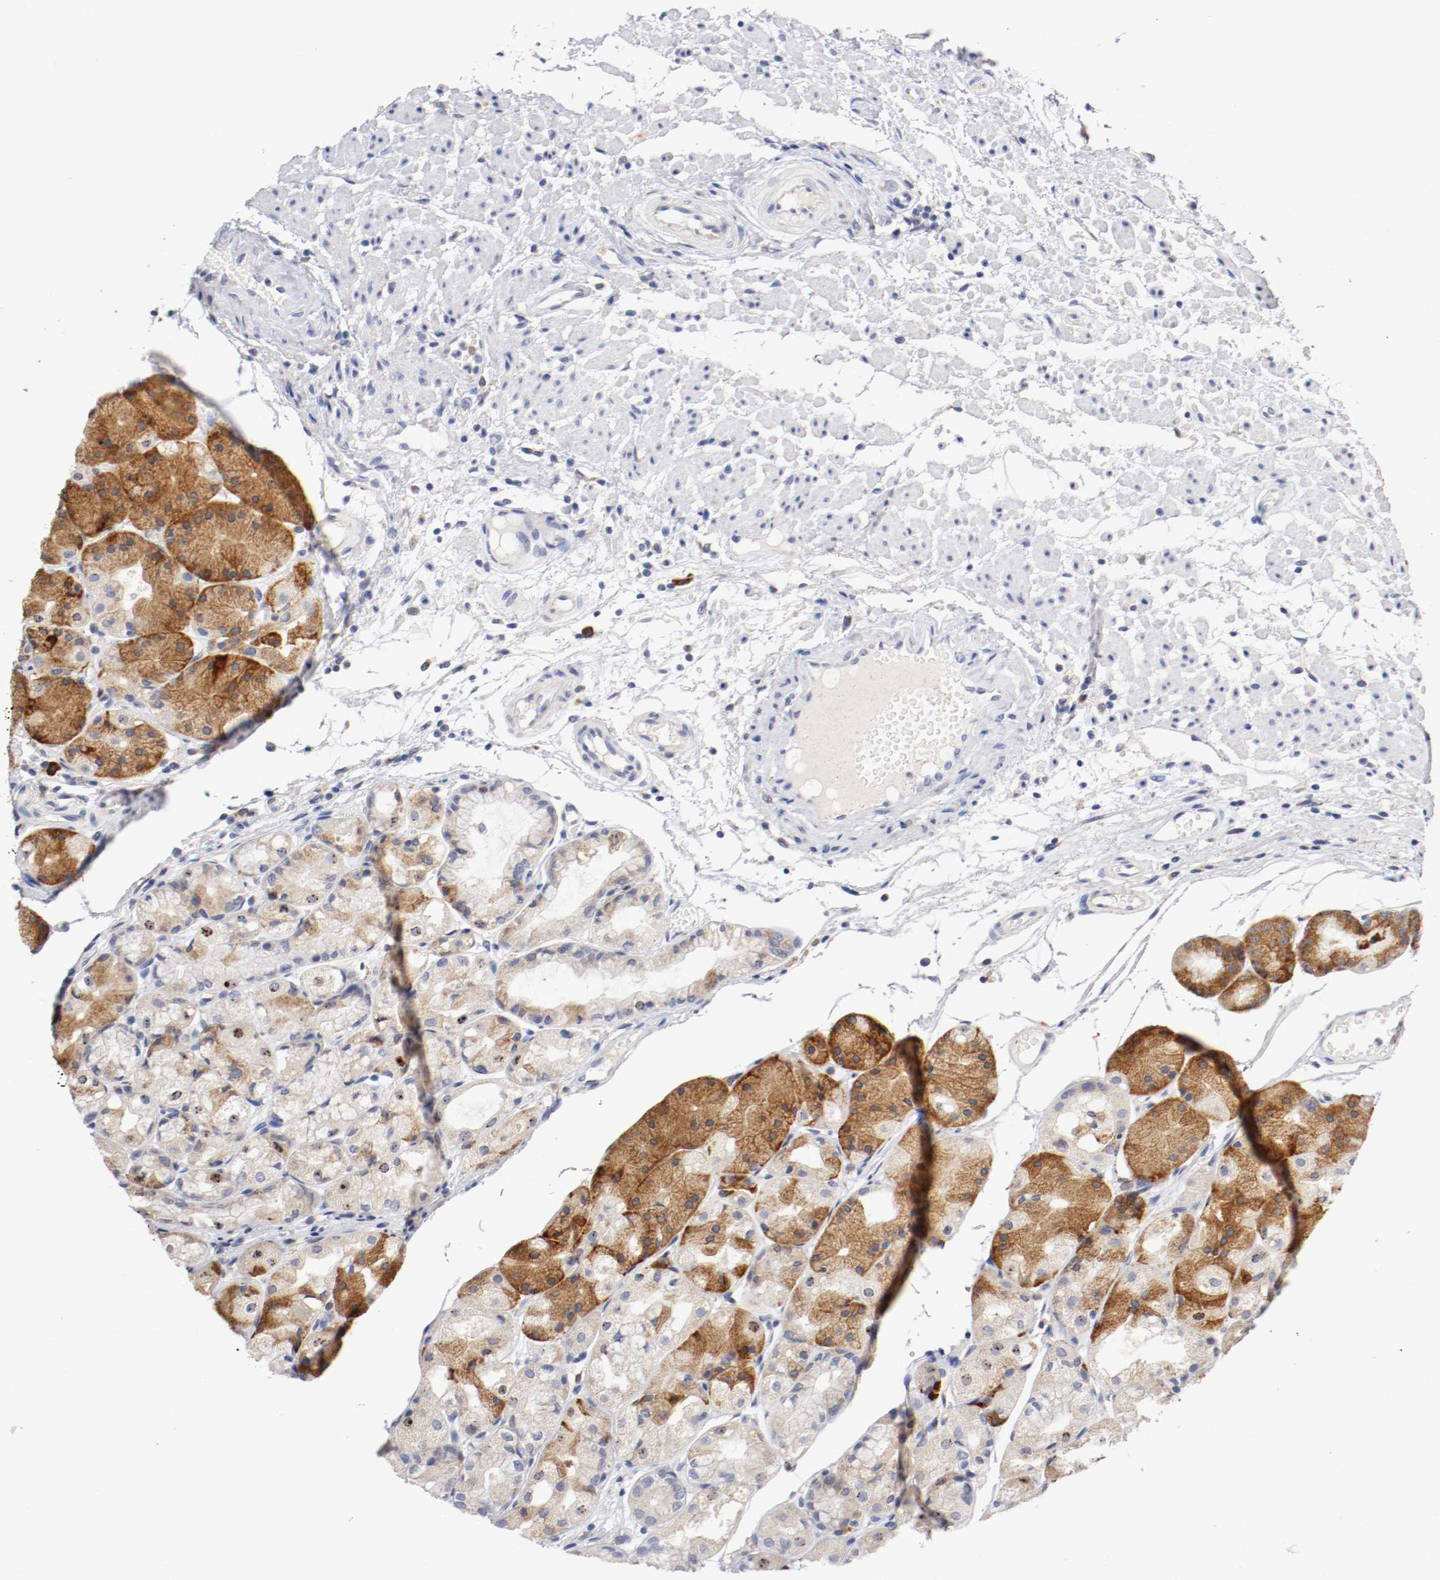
{"staining": {"intensity": "strong", "quantity": "25%-75%", "location": "cytoplasmic/membranous"}, "tissue": "stomach", "cell_type": "Glandular cells", "image_type": "normal", "snomed": [{"axis": "morphology", "description": "Normal tissue, NOS"}, {"axis": "topography", "description": "Stomach, upper"}], "caption": "An image of human stomach stained for a protein exhibits strong cytoplasmic/membranous brown staining in glandular cells. The staining is performed using DAB (3,3'-diaminobenzidine) brown chromogen to label protein expression. The nuclei are counter-stained blue using hematoxylin.", "gene": "TRAF2", "patient": {"sex": "male", "age": 72}}